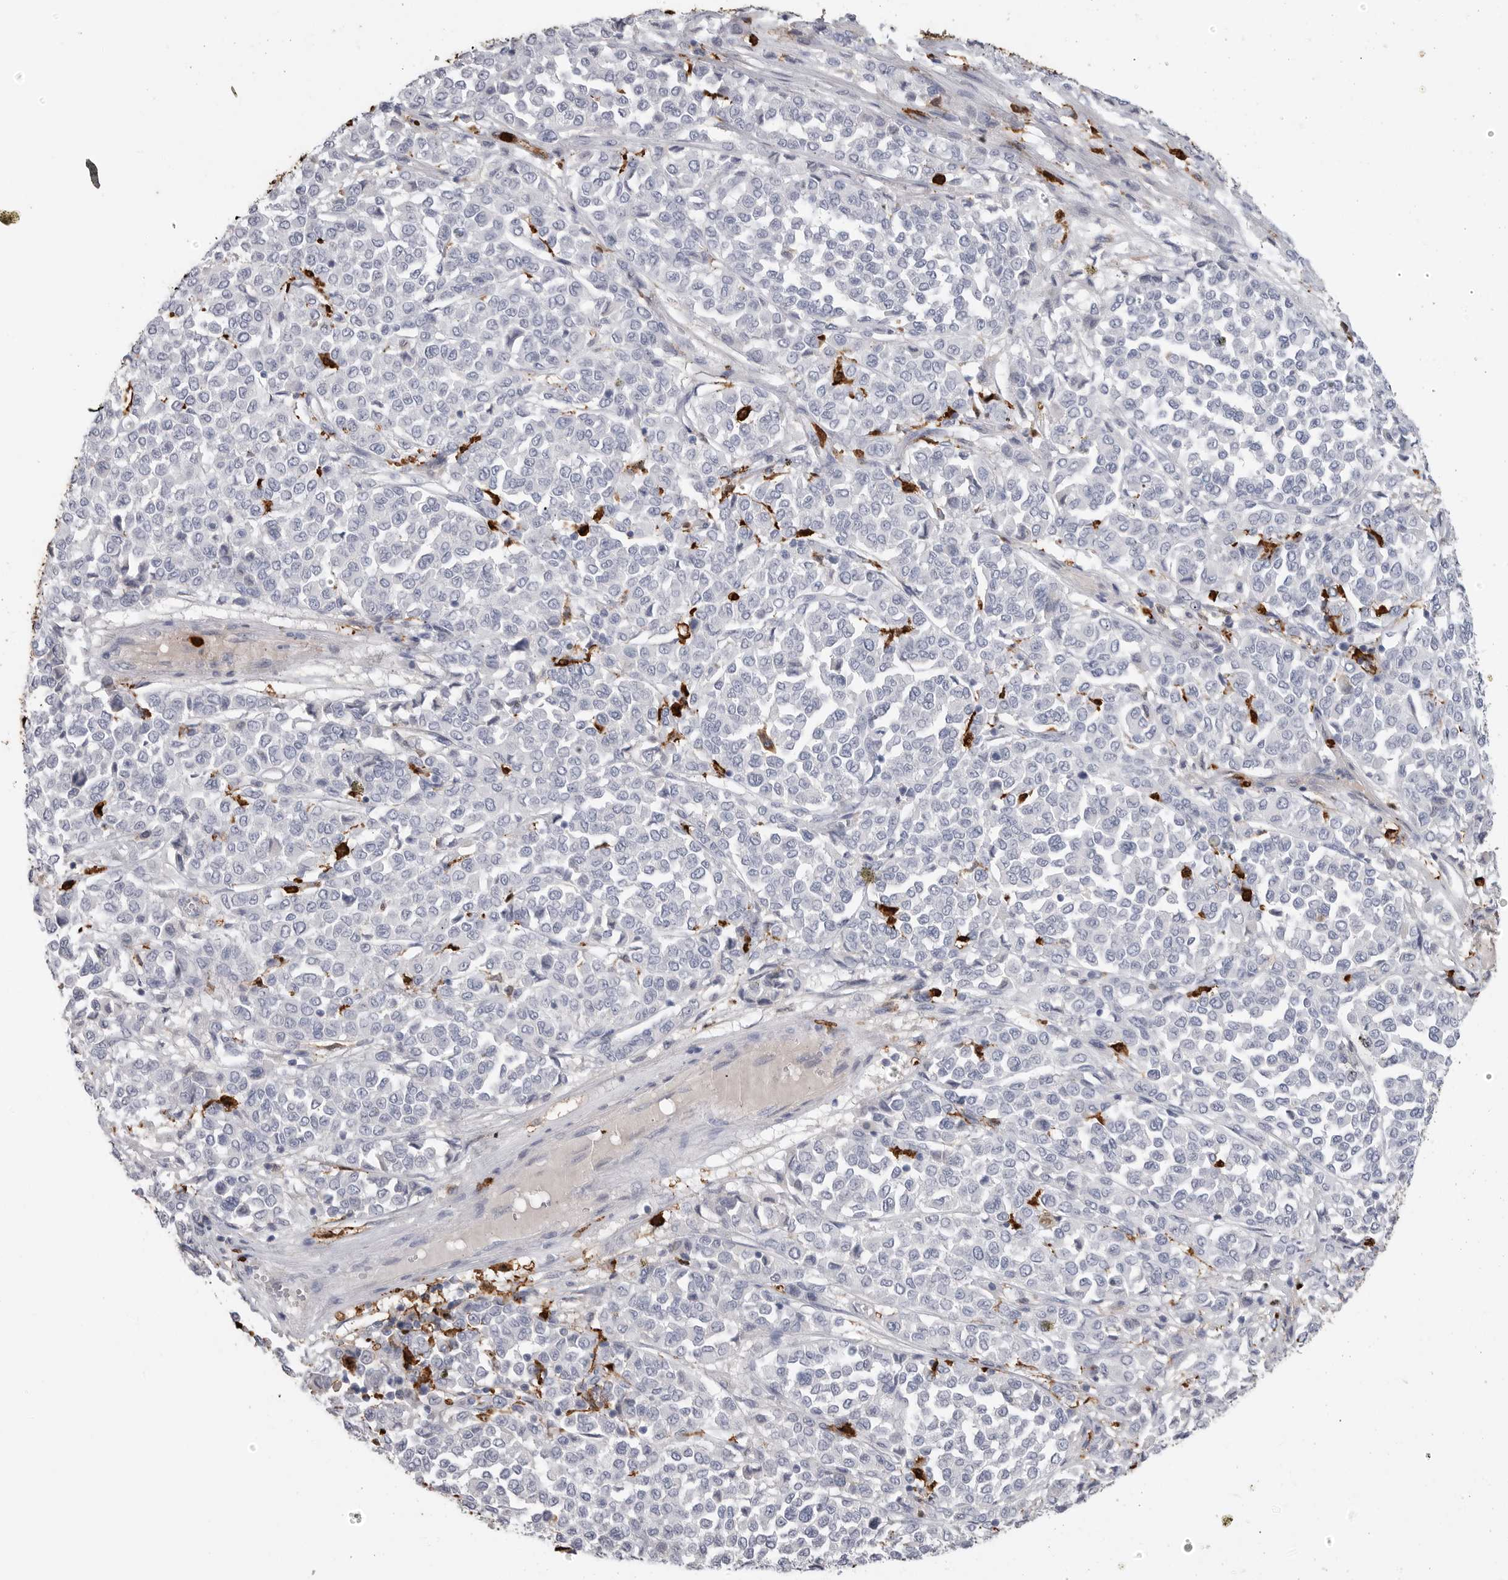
{"staining": {"intensity": "negative", "quantity": "none", "location": "none"}, "tissue": "melanoma", "cell_type": "Tumor cells", "image_type": "cancer", "snomed": [{"axis": "morphology", "description": "Malignant melanoma, Metastatic site"}, {"axis": "topography", "description": "Pancreas"}], "caption": "A photomicrograph of human melanoma is negative for staining in tumor cells.", "gene": "CYB561D1", "patient": {"sex": "female", "age": 30}}